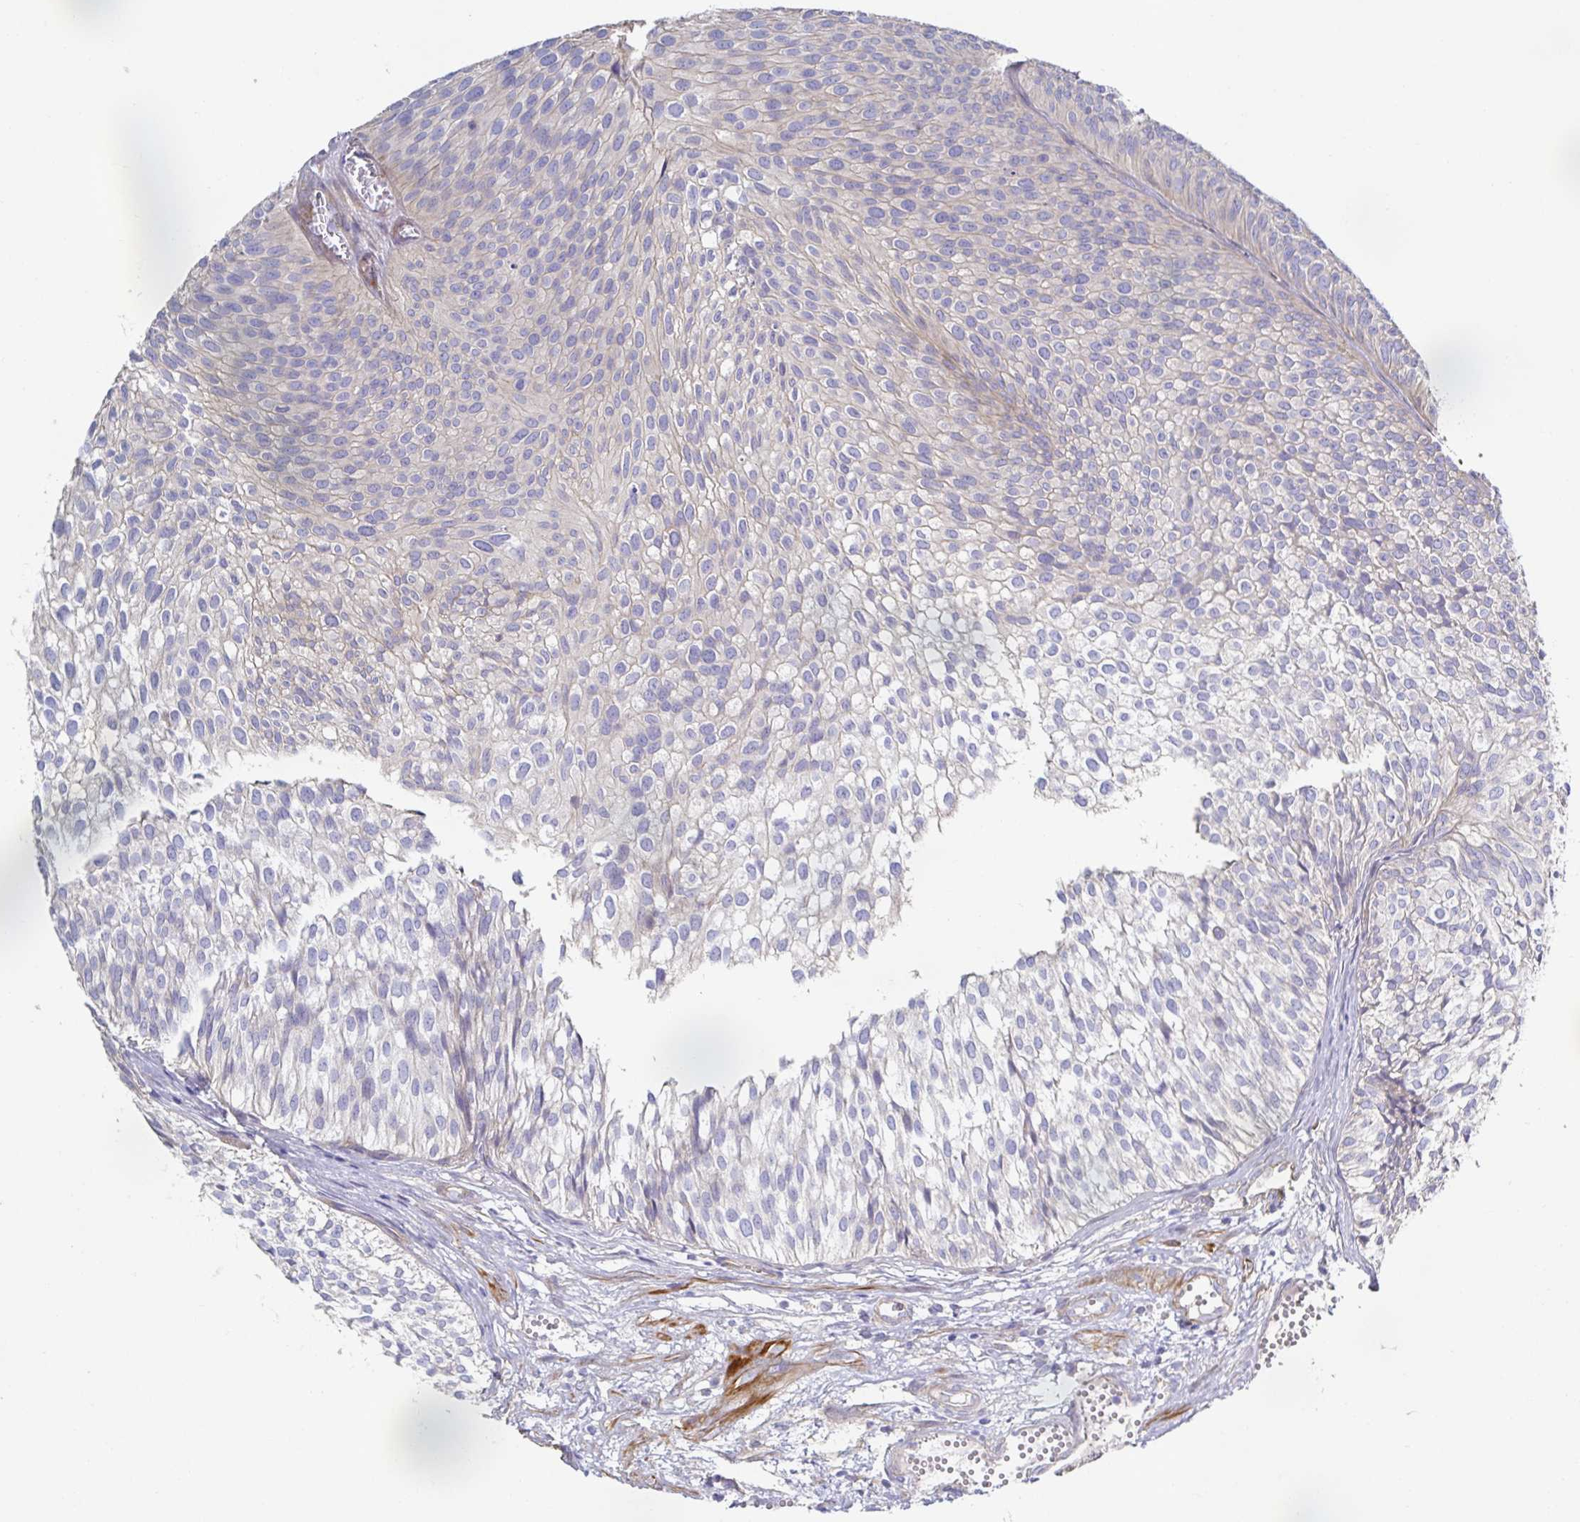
{"staining": {"intensity": "negative", "quantity": "none", "location": "none"}, "tissue": "urothelial cancer", "cell_type": "Tumor cells", "image_type": "cancer", "snomed": [{"axis": "morphology", "description": "Urothelial carcinoma, Low grade"}, {"axis": "topography", "description": "Urinary bladder"}], "caption": "The histopathology image shows no significant expression in tumor cells of urothelial cancer. (DAB (3,3'-diaminobenzidine) immunohistochemistry, high magnification).", "gene": "METTL22", "patient": {"sex": "male", "age": 91}}